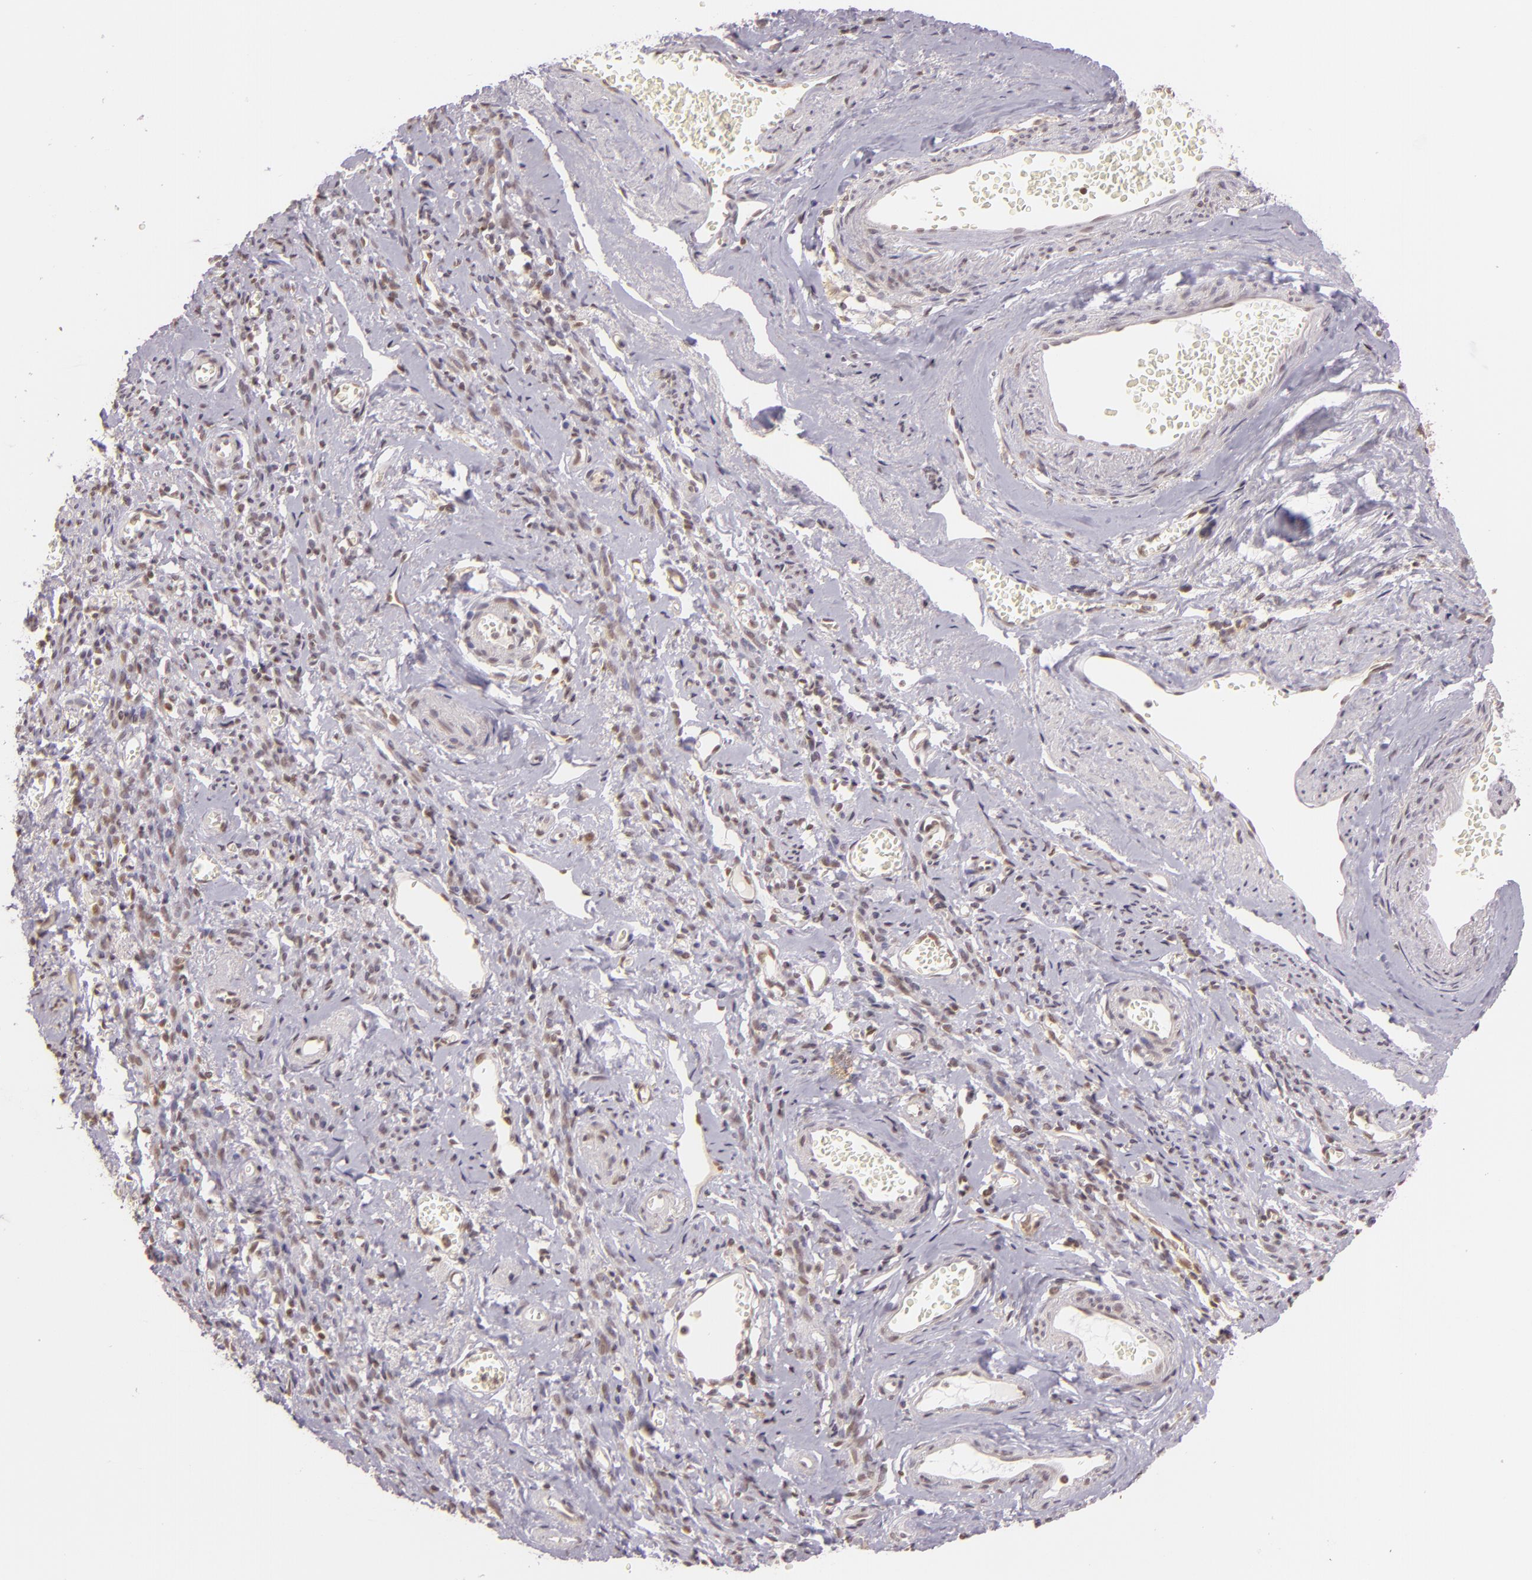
{"staining": {"intensity": "weak", "quantity": "25%-75%", "location": "cytoplasmic/membranous"}, "tissue": "endometrial cancer", "cell_type": "Tumor cells", "image_type": "cancer", "snomed": [{"axis": "morphology", "description": "Adenocarcinoma, NOS"}, {"axis": "topography", "description": "Endometrium"}], "caption": "Protein expression analysis of adenocarcinoma (endometrial) exhibits weak cytoplasmic/membranous expression in about 25%-75% of tumor cells.", "gene": "IMPDH1", "patient": {"sex": "female", "age": 75}}